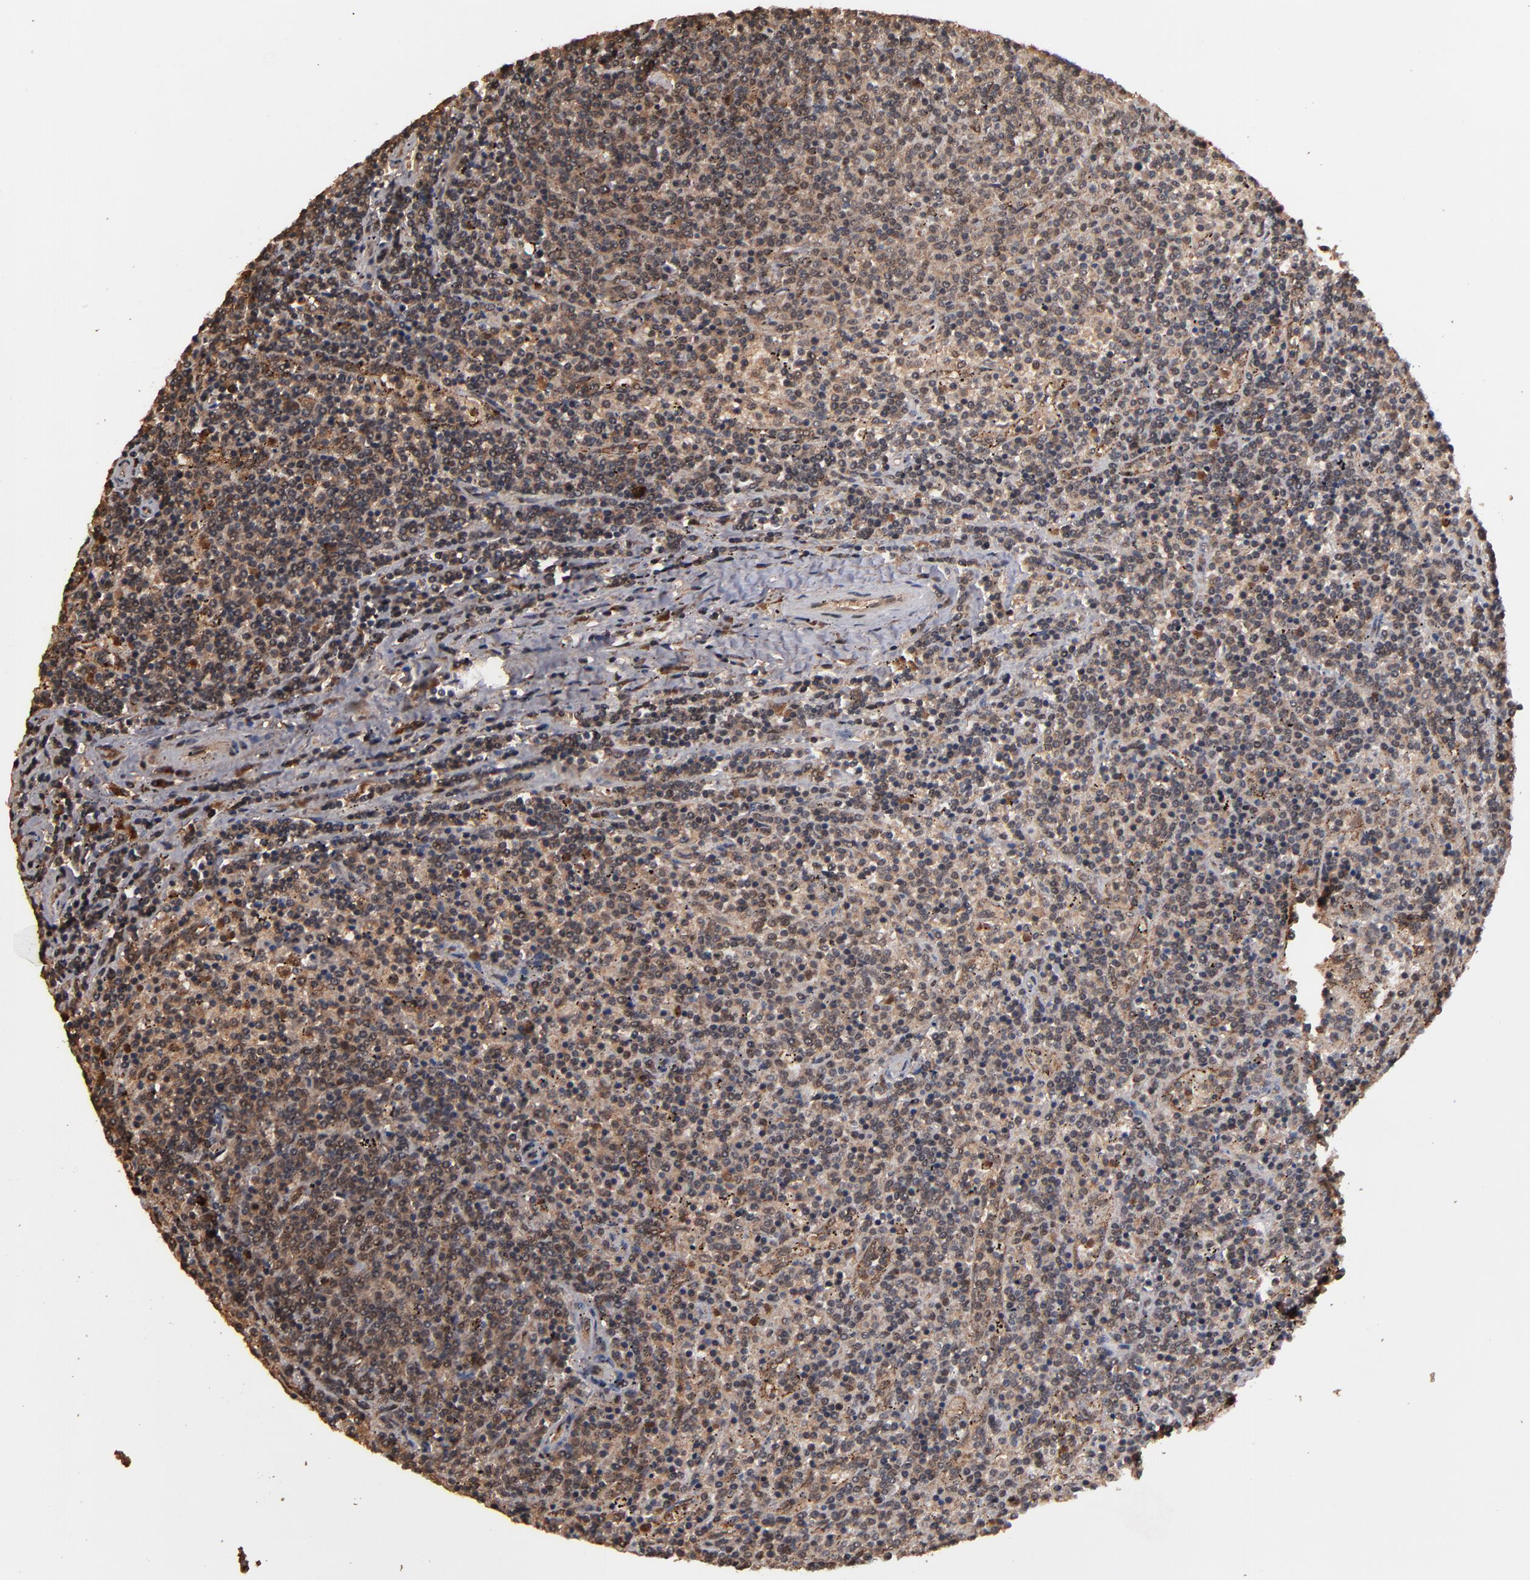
{"staining": {"intensity": "moderate", "quantity": ">75%", "location": "cytoplasmic/membranous"}, "tissue": "lymphoma", "cell_type": "Tumor cells", "image_type": "cancer", "snomed": [{"axis": "morphology", "description": "Malignant lymphoma, non-Hodgkin's type, Low grade"}, {"axis": "topography", "description": "Spleen"}], "caption": "Tumor cells display medium levels of moderate cytoplasmic/membranous positivity in about >75% of cells in human lymphoma. (DAB (3,3'-diaminobenzidine) = brown stain, brightfield microscopy at high magnification).", "gene": "NXF2B", "patient": {"sex": "female", "age": 50}}